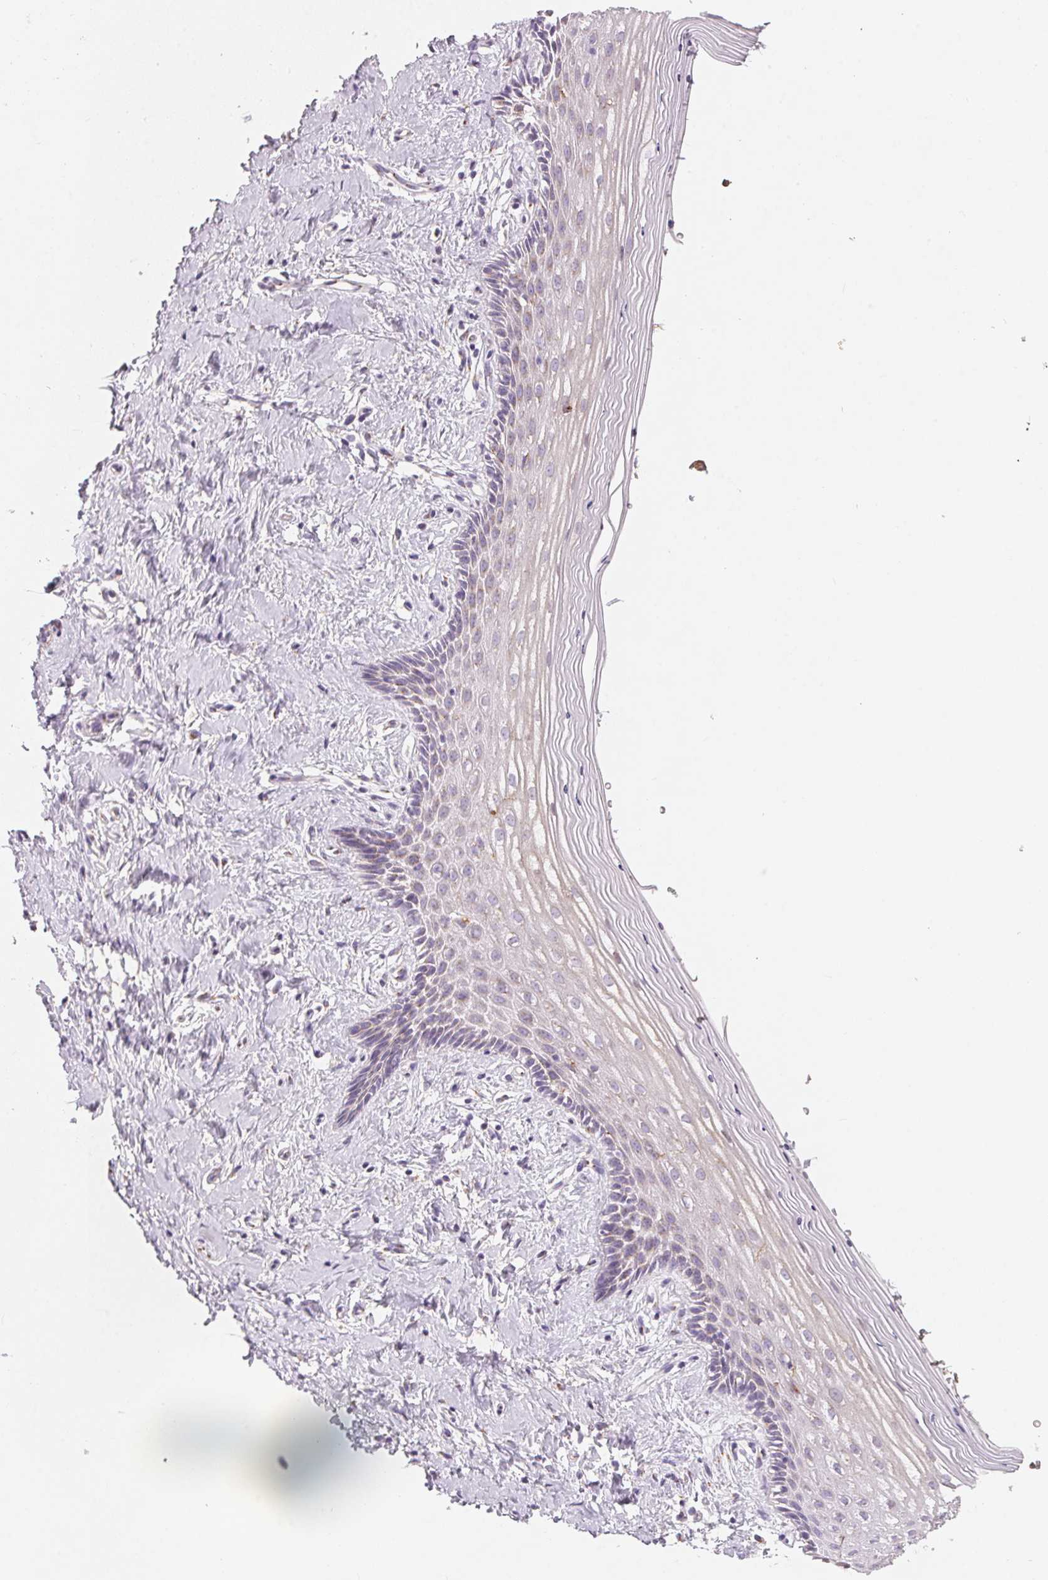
{"staining": {"intensity": "negative", "quantity": "none", "location": "none"}, "tissue": "vagina", "cell_type": "Squamous epithelial cells", "image_type": "normal", "snomed": [{"axis": "morphology", "description": "Normal tissue, NOS"}, {"axis": "topography", "description": "Vagina"}], "caption": "Immunohistochemistry (IHC) photomicrograph of benign vagina: human vagina stained with DAB displays no significant protein staining in squamous epithelial cells.", "gene": "DRAM2", "patient": {"sex": "female", "age": 42}}